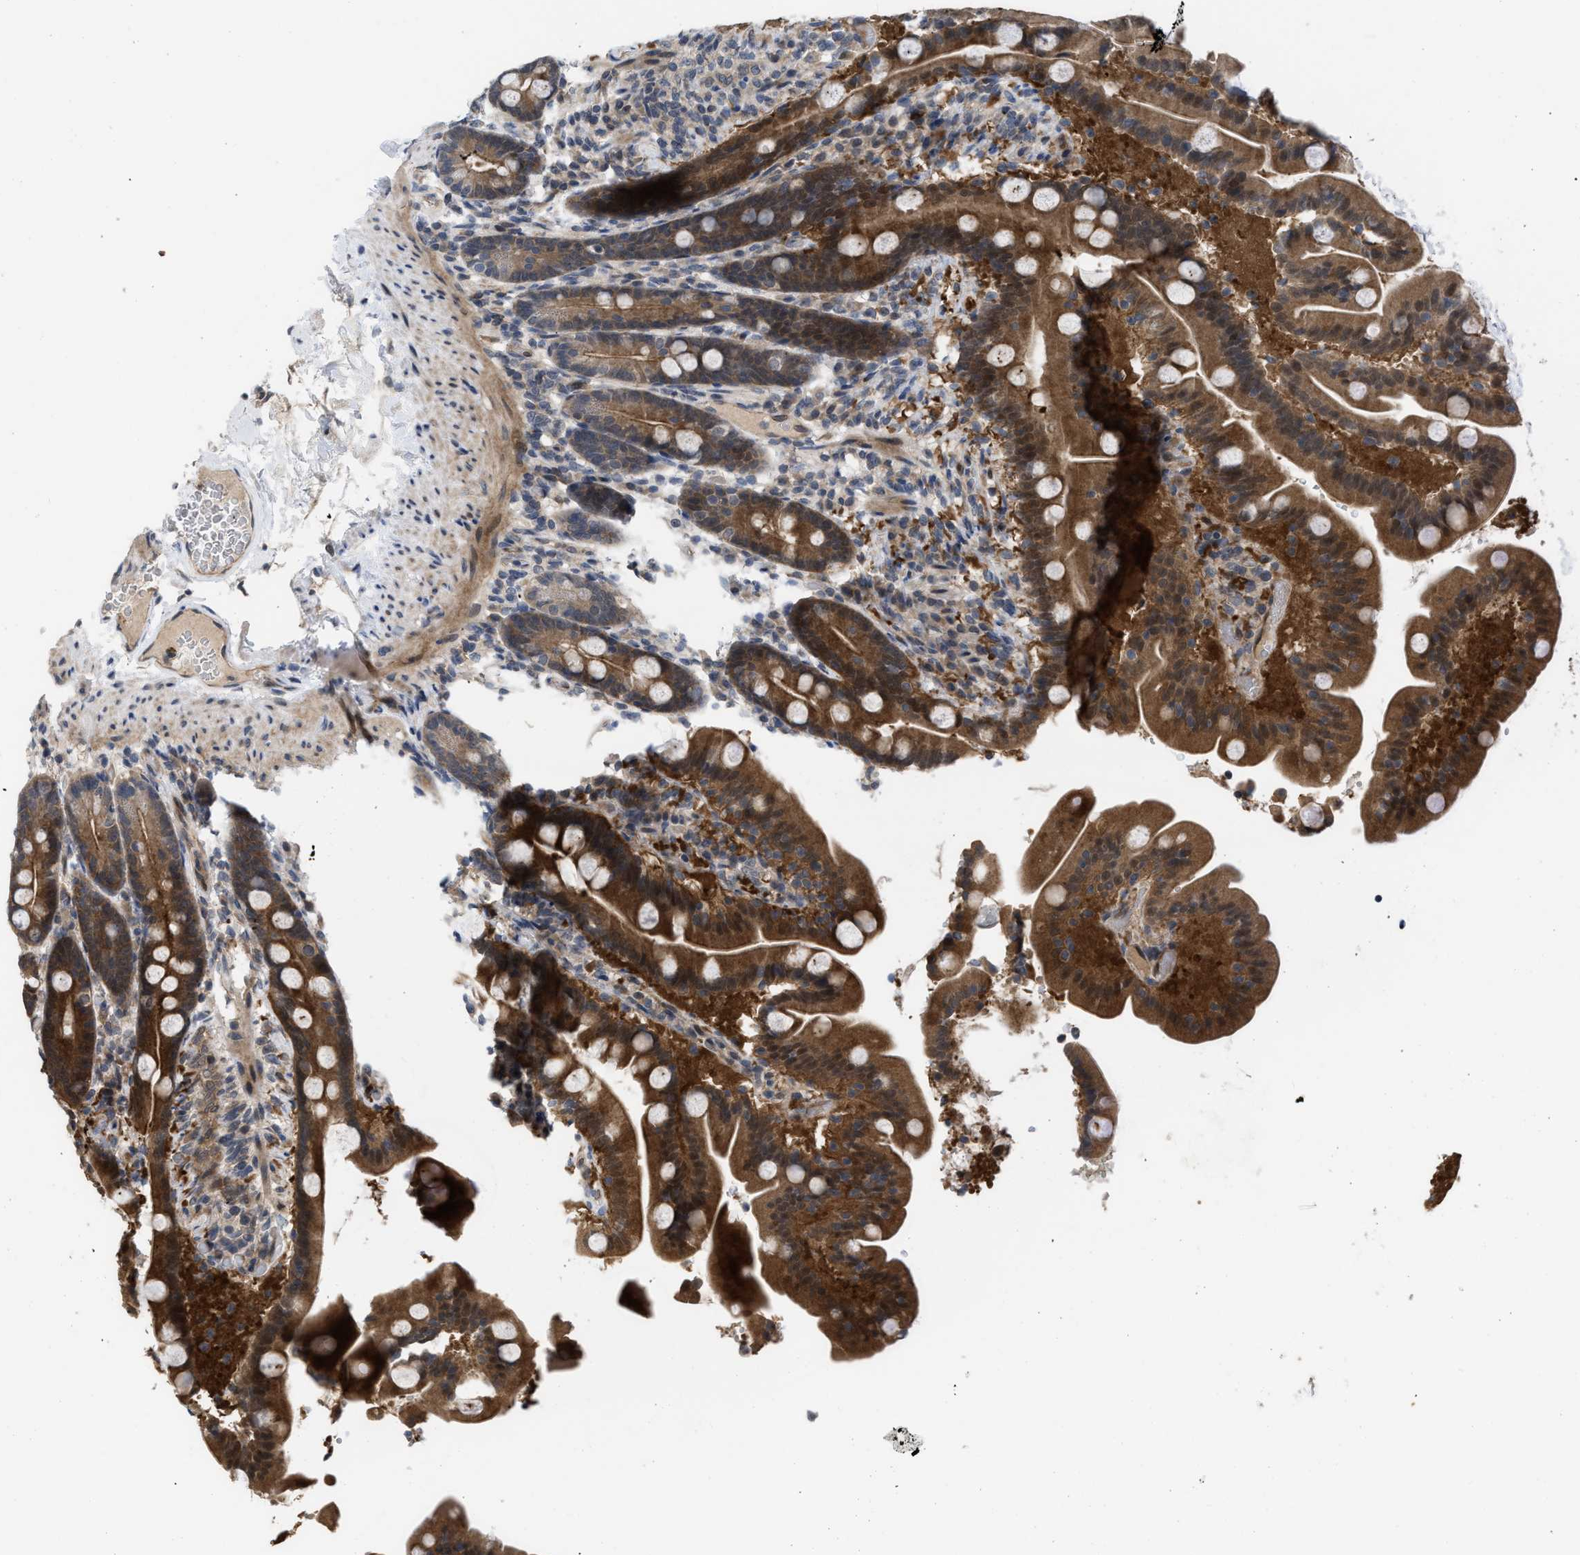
{"staining": {"intensity": "strong", "quantity": ">75%", "location": "cytoplasmic/membranous"}, "tissue": "duodenum", "cell_type": "Glandular cells", "image_type": "normal", "snomed": [{"axis": "morphology", "description": "Normal tissue, NOS"}, {"axis": "topography", "description": "Duodenum"}], "caption": "Immunohistochemical staining of benign duodenum reveals strong cytoplasmic/membranous protein staining in approximately >75% of glandular cells. The staining was performed using DAB (3,3'-diaminobenzidine), with brown indicating positive protein expression. Nuclei are stained blue with hematoxylin.", "gene": "LDAF1", "patient": {"sex": "male", "age": 54}}